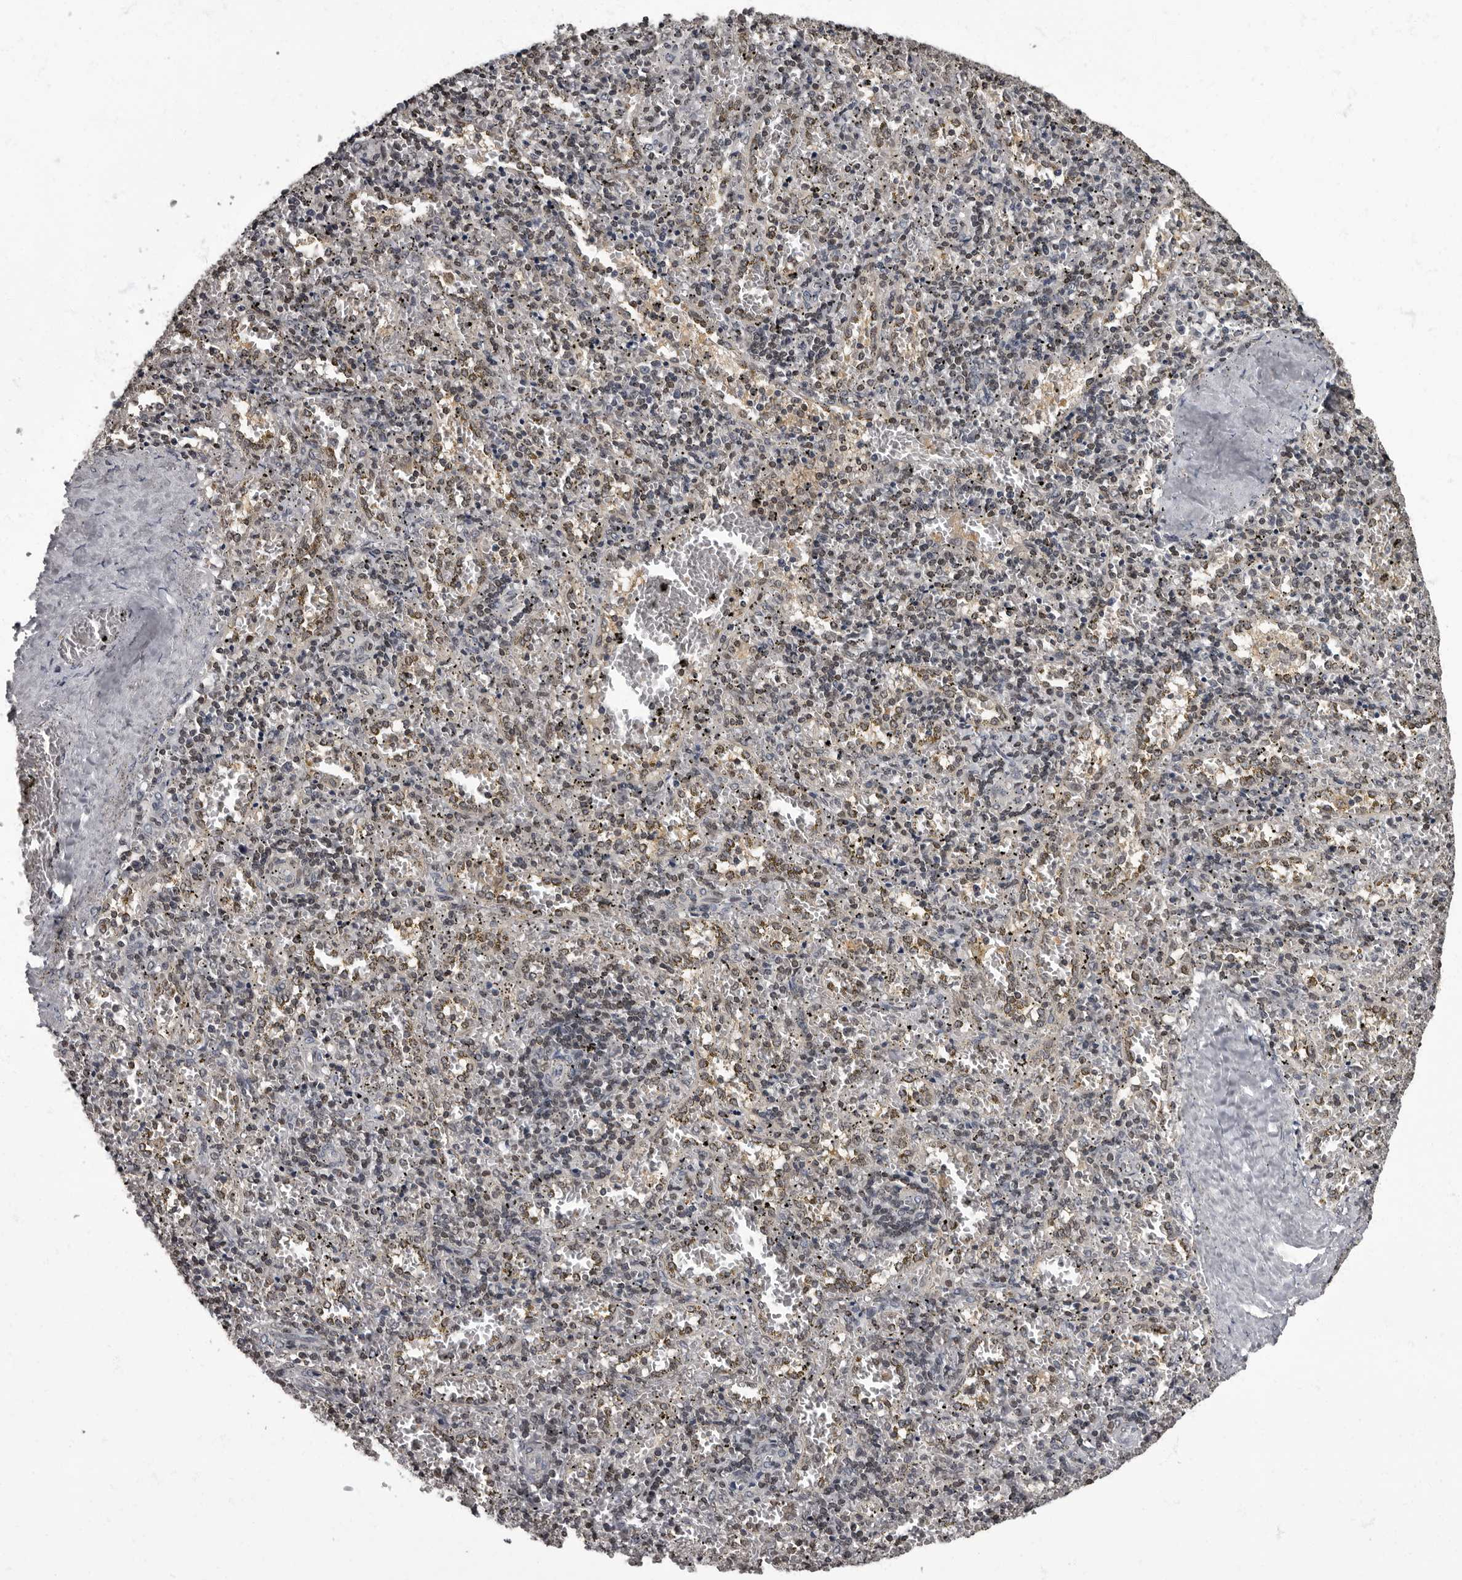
{"staining": {"intensity": "weak", "quantity": "25%-75%", "location": "nuclear"}, "tissue": "spleen", "cell_type": "Cells in red pulp", "image_type": "normal", "snomed": [{"axis": "morphology", "description": "Normal tissue, NOS"}, {"axis": "topography", "description": "Spleen"}], "caption": "Weak nuclear staining for a protein is seen in about 25%-75% of cells in red pulp of unremarkable spleen using immunohistochemistry.", "gene": "C1orf50", "patient": {"sex": "male", "age": 11}}